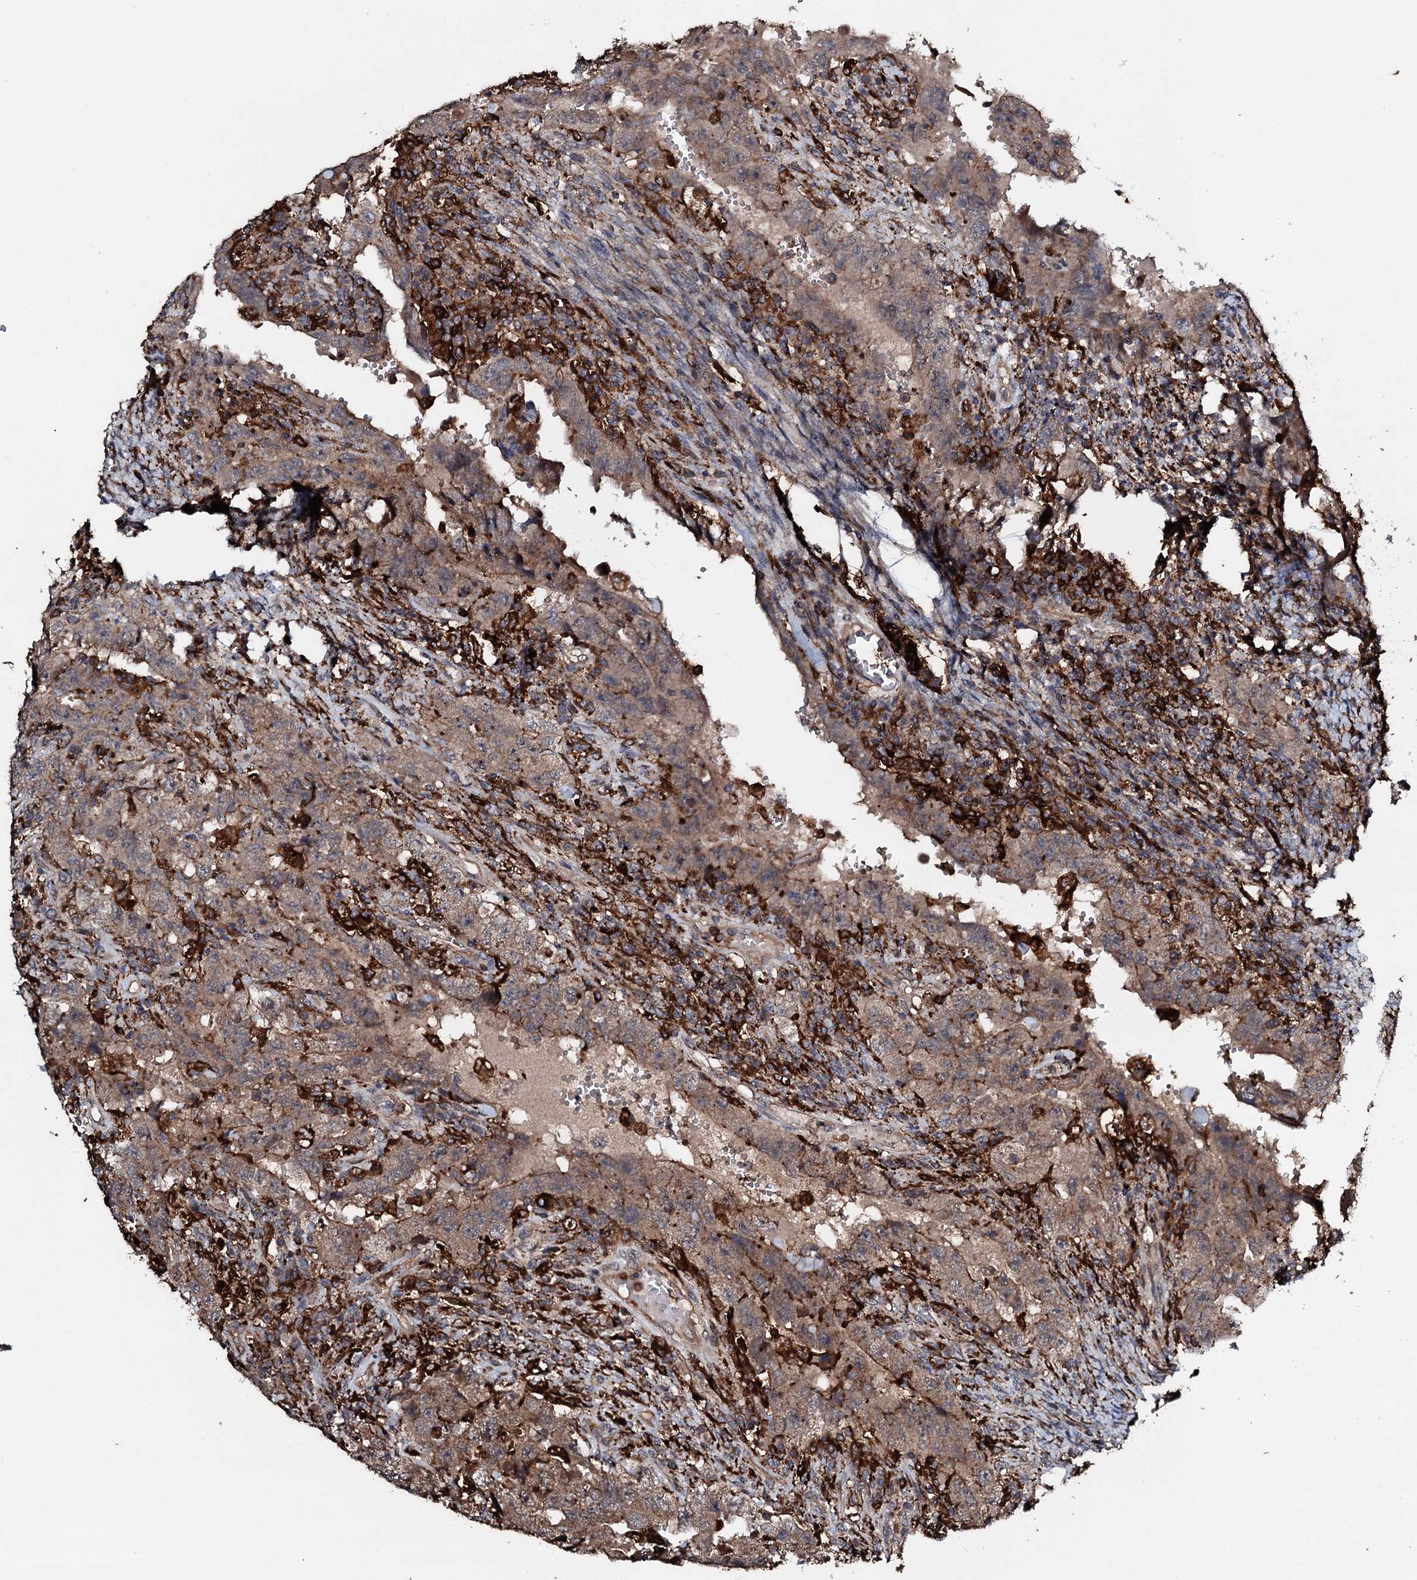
{"staining": {"intensity": "weak", "quantity": ">75%", "location": "cytoplasmic/membranous"}, "tissue": "testis cancer", "cell_type": "Tumor cells", "image_type": "cancer", "snomed": [{"axis": "morphology", "description": "Carcinoma, Embryonal, NOS"}, {"axis": "topography", "description": "Testis"}], "caption": "Testis cancer (embryonal carcinoma) stained with a protein marker demonstrates weak staining in tumor cells.", "gene": "TPGS2", "patient": {"sex": "male", "age": 26}}